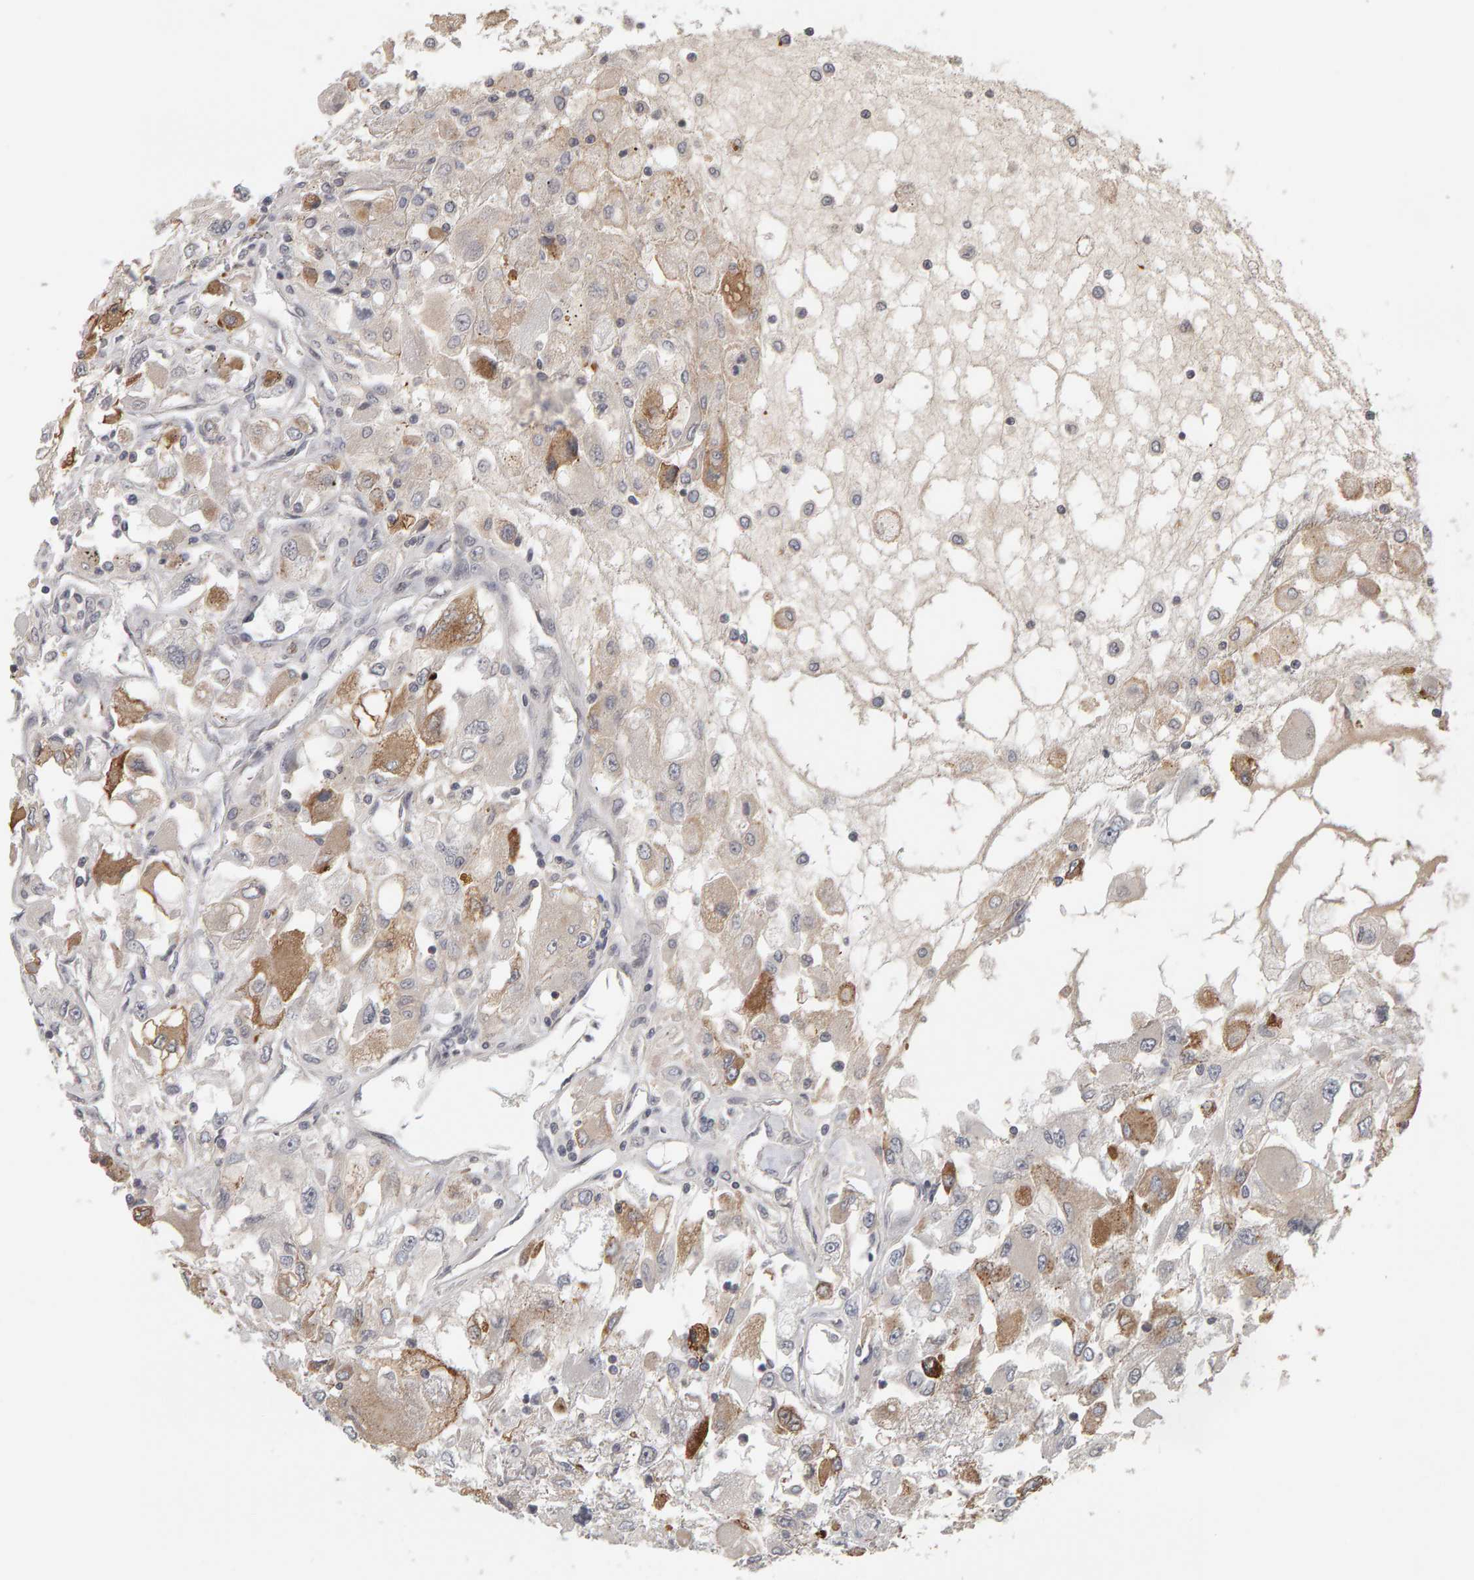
{"staining": {"intensity": "negative", "quantity": "none", "location": "none"}, "tissue": "renal cancer", "cell_type": "Tumor cells", "image_type": "cancer", "snomed": [{"axis": "morphology", "description": "Adenocarcinoma, NOS"}, {"axis": "topography", "description": "Kidney"}], "caption": "This is an immunohistochemistry (IHC) histopathology image of renal cancer (adenocarcinoma). There is no expression in tumor cells.", "gene": "TEFM", "patient": {"sex": "female", "age": 52}}